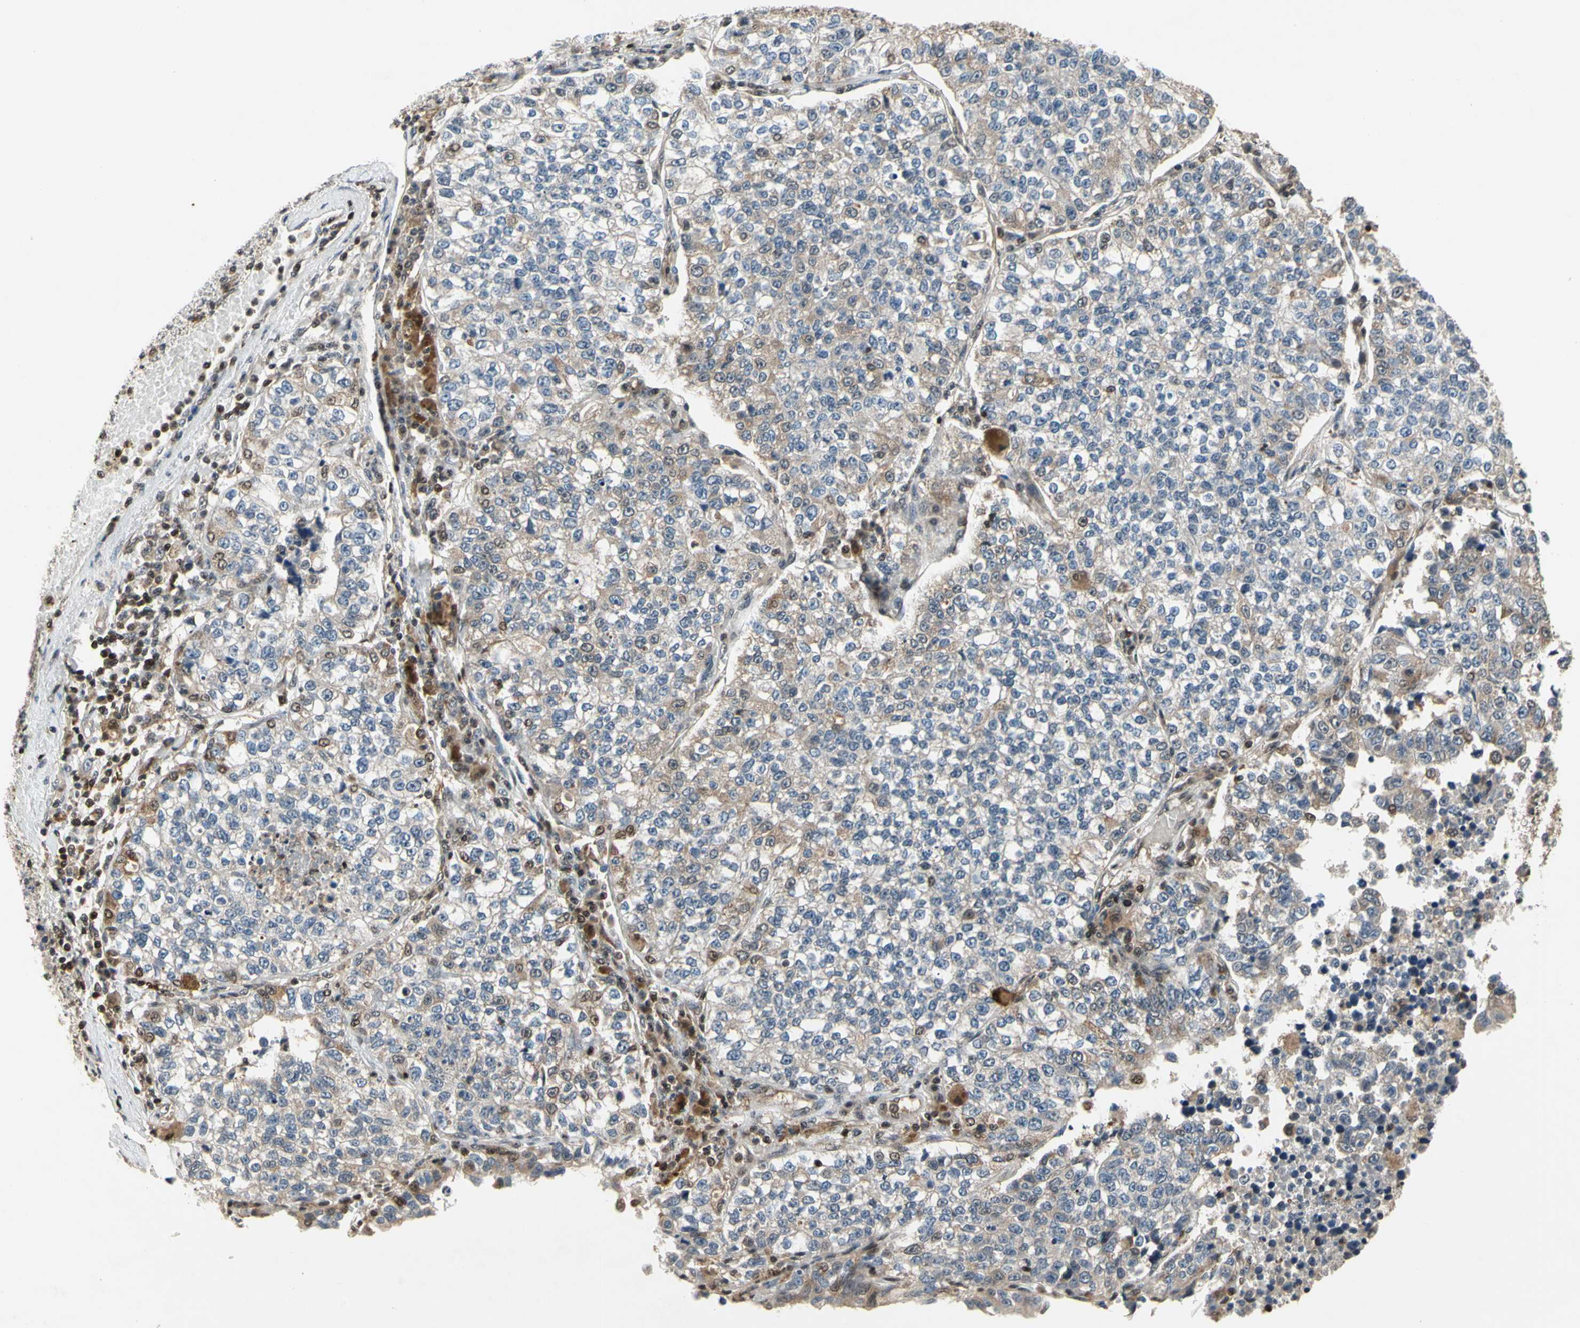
{"staining": {"intensity": "weak", "quantity": "25%-75%", "location": "cytoplasmic/membranous"}, "tissue": "lung cancer", "cell_type": "Tumor cells", "image_type": "cancer", "snomed": [{"axis": "morphology", "description": "Adenocarcinoma, NOS"}, {"axis": "topography", "description": "Lung"}], "caption": "Lung cancer (adenocarcinoma) was stained to show a protein in brown. There is low levels of weak cytoplasmic/membranous positivity in approximately 25%-75% of tumor cells.", "gene": "GSR", "patient": {"sex": "male", "age": 49}}